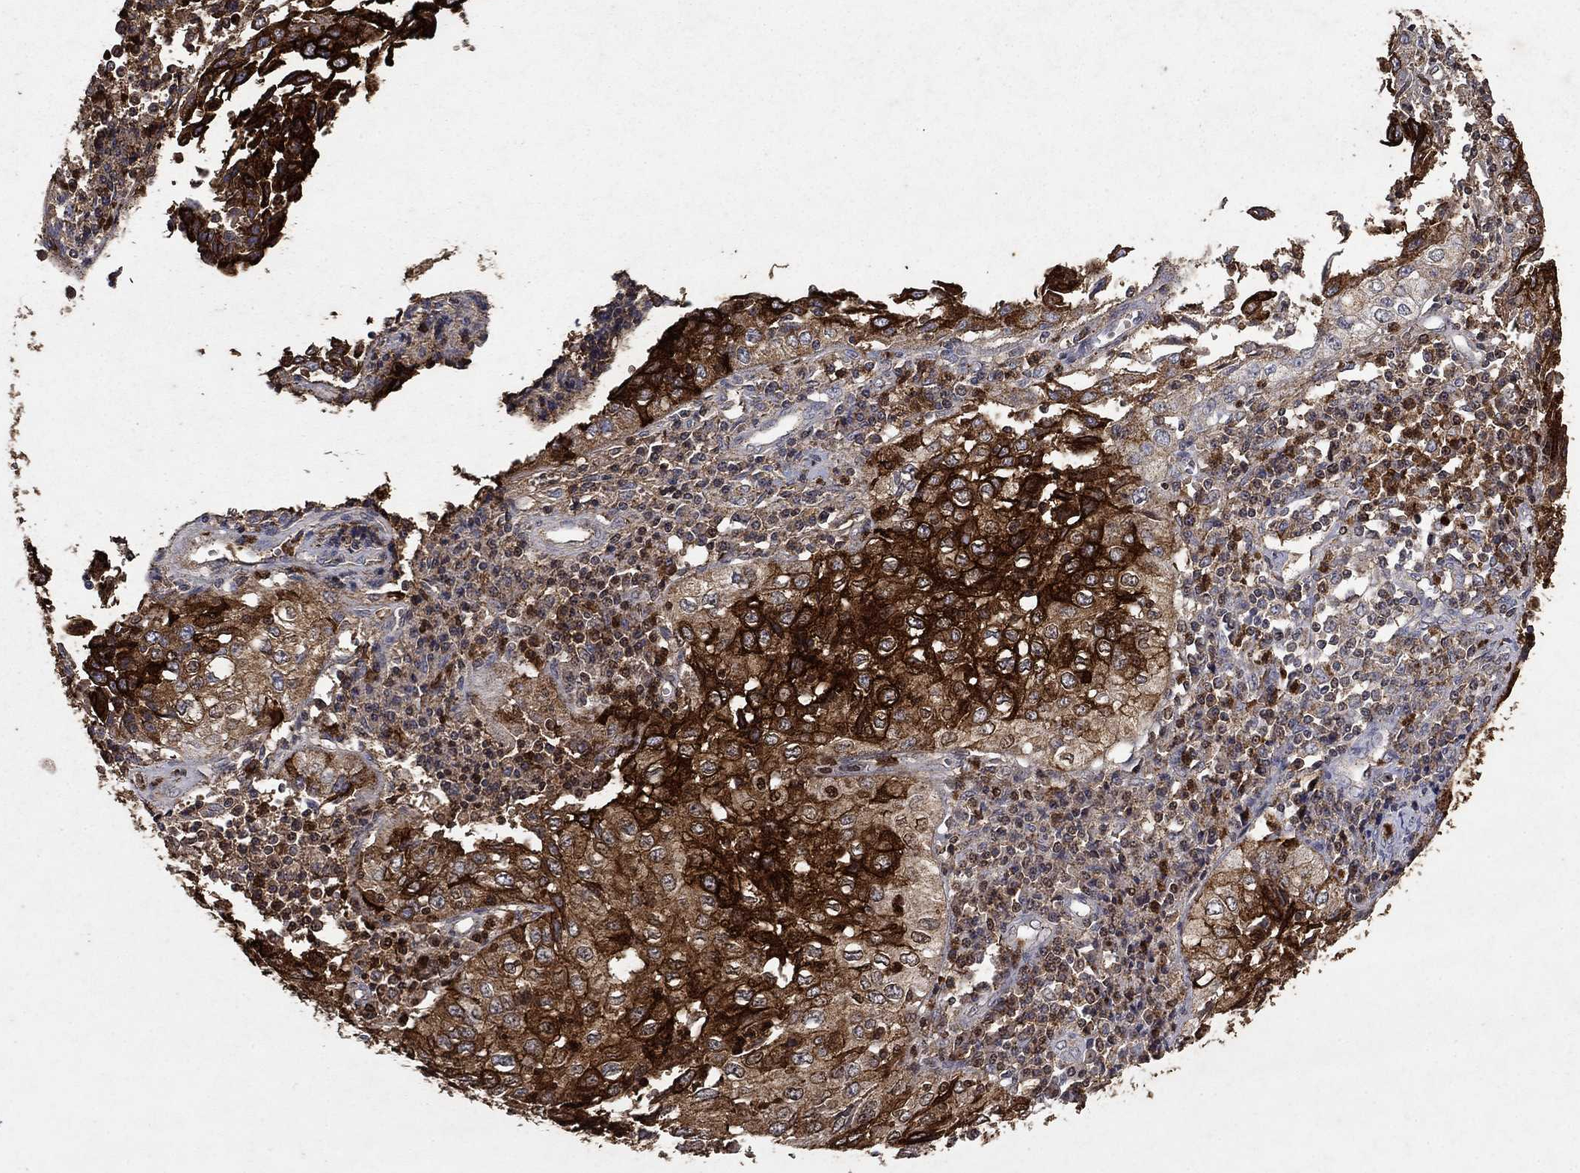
{"staining": {"intensity": "strong", "quantity": "25%-75%", "location": "cytoplasmic/membranous,nuclear"}, "tissue": "cervical cancer", "cell_type": "Tumor cells", "image_type": "cancer", "snomed": [{"axis": "morphology", "description": "Squamous cell carcinoma, NOS"}, {"axis": "topography", "description": "Cervix"}], "caption": "Brown immunohistochemical staining in squamous cell carcinoma (cervical) displays strong cytoplasmic/membranous and nuclear expression in approximately 25%-75% of tumor cells.", "gene": "CD24", "patient": {"sex": "female", "age": 24}}